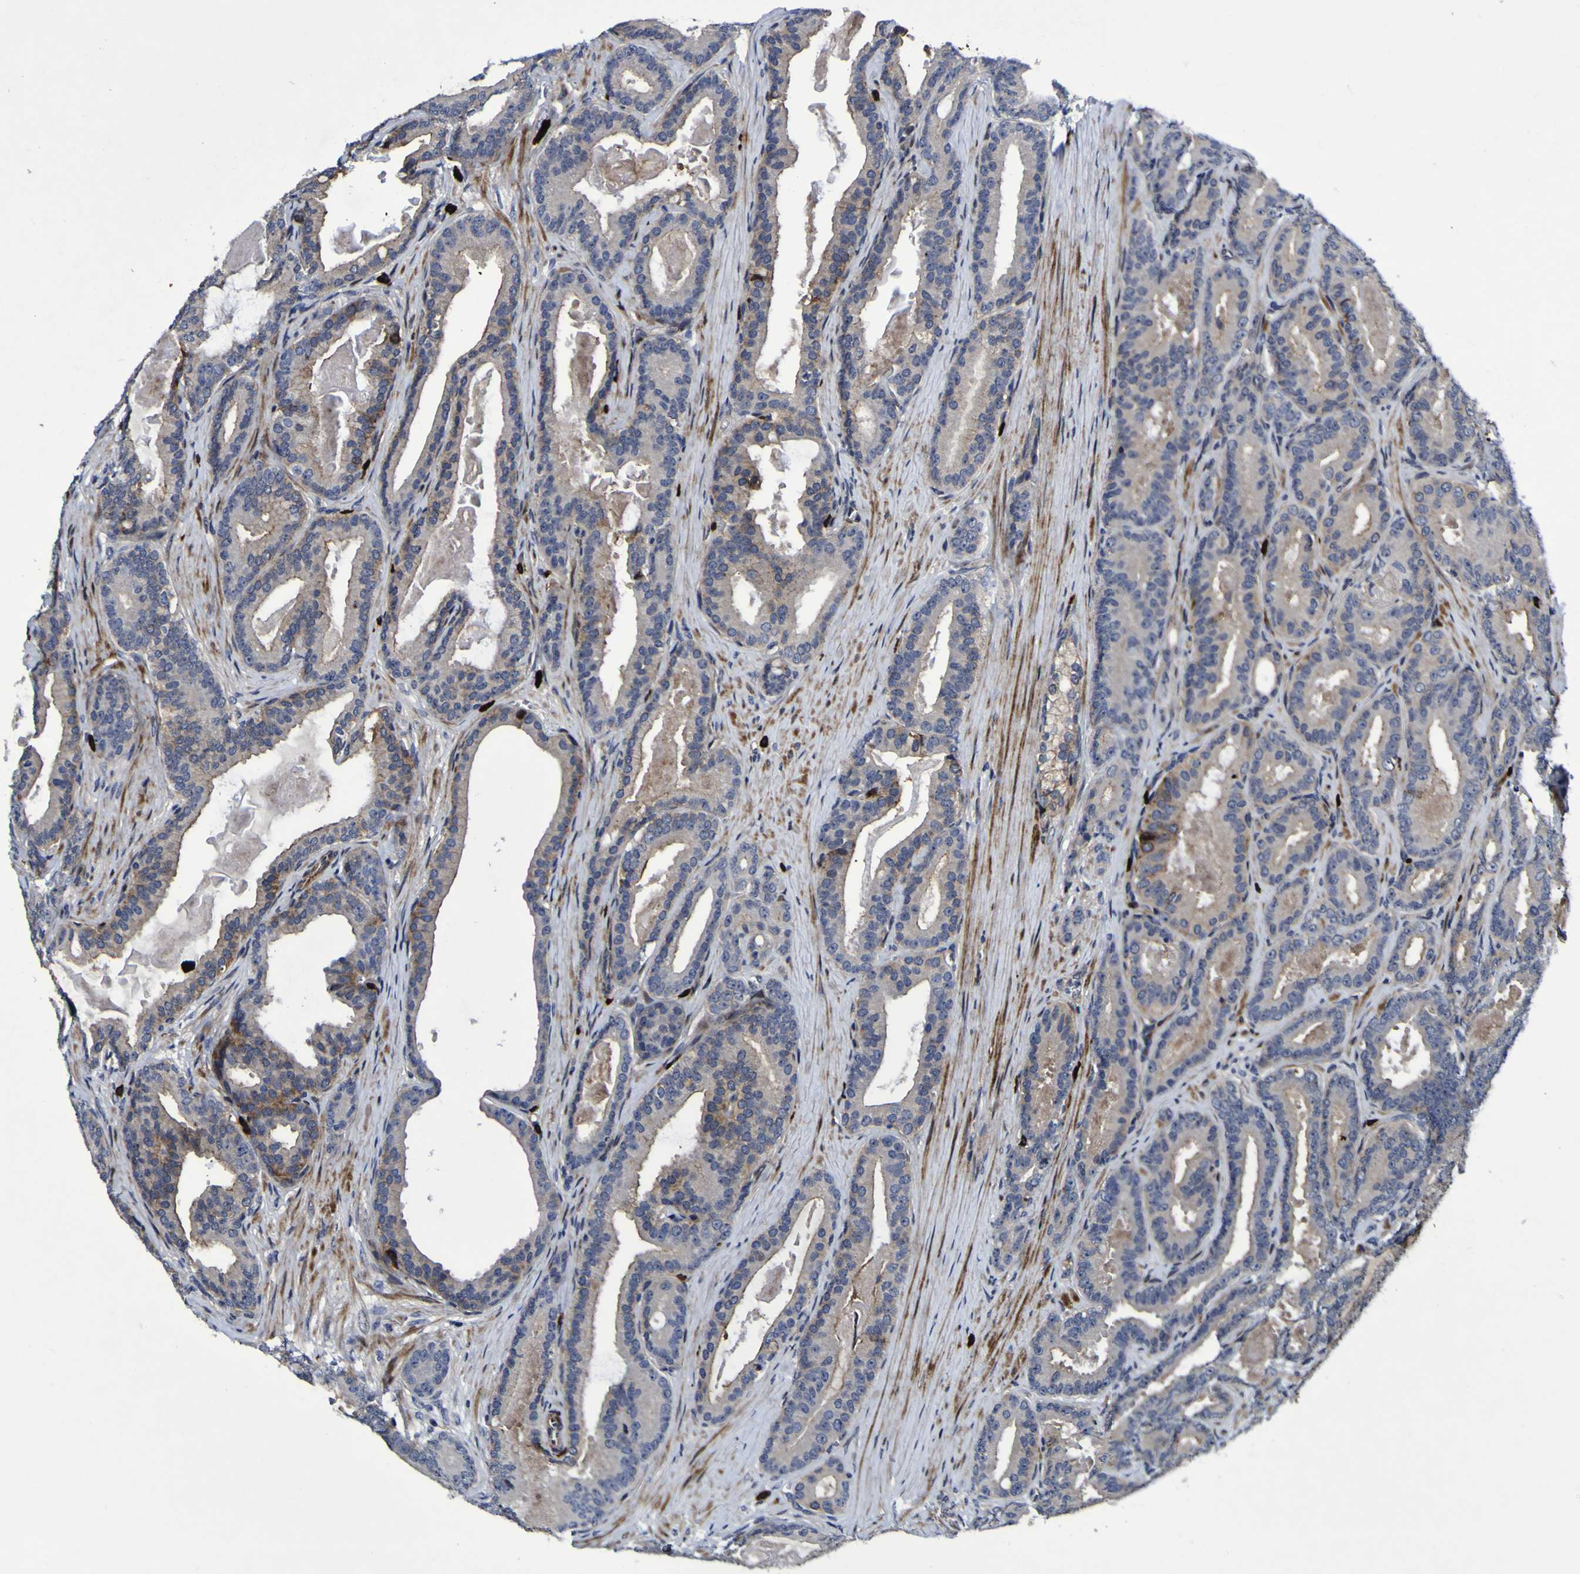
{"staining": {"intensity": "weak", "quantity": ">75%", "location": "cytoplasmic/membranous"}, "tissue": "prostate cancer", "cell_type": "Tumor cells", "image_type": "cancer", "snomed": [{"axis": "morphology", "description": "Adenocarcinoma, High grade"}, {"axis": "topography", "description": "Prostate"}], "caption": "A histopathology image of high-grade adenocarcinoma (prostate) stained for a protein exhibits weak cytoplasmic/membranous brown staining in tumor cells.", "gene": "MGLL", "patient": {"sex": "male", "age": 60}}